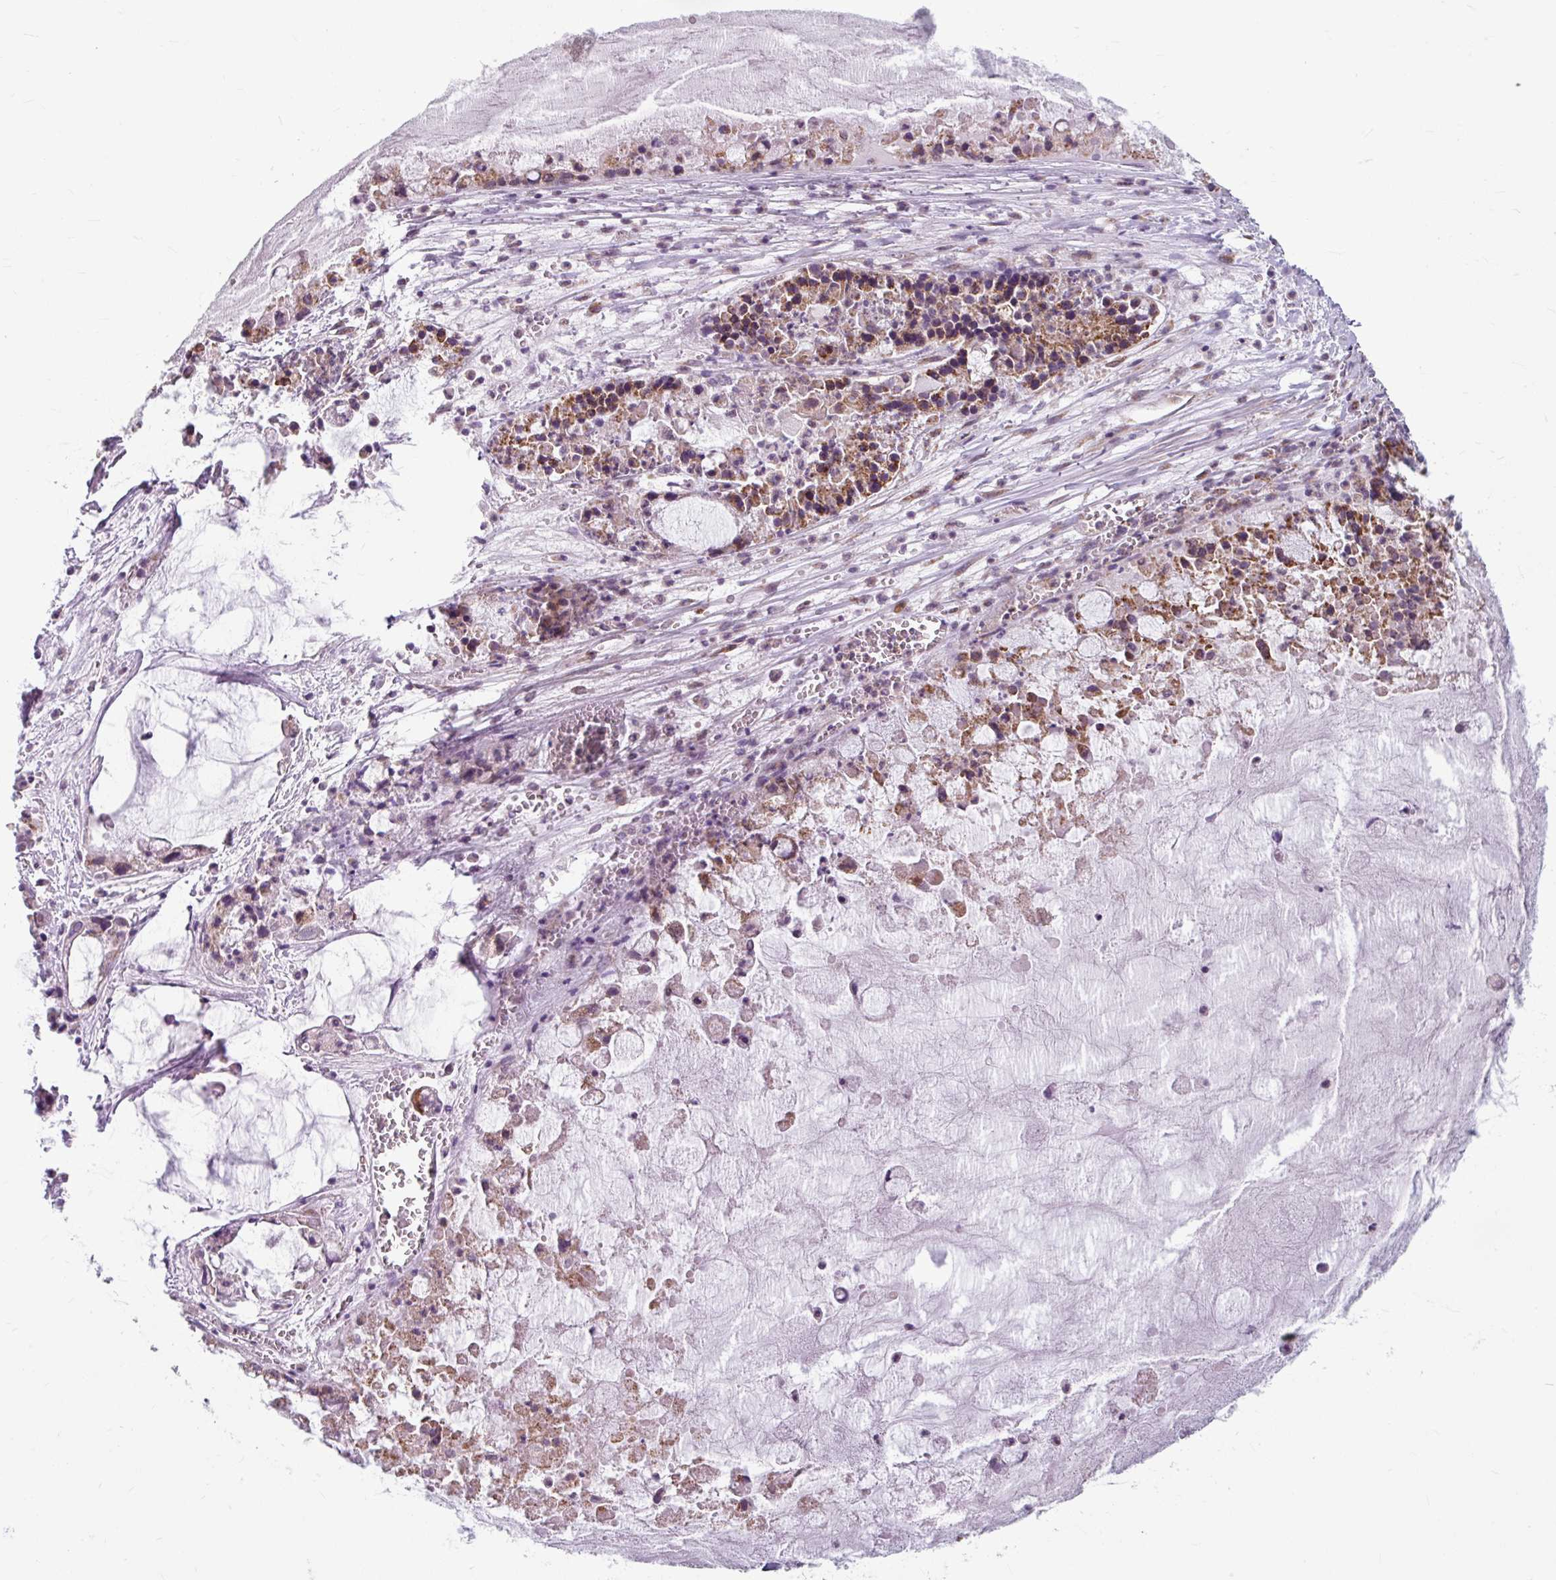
{"staining": {"intensity": "moderate", "quantity": ">75%", "location": "cytoplasmic/membranous"}, "tissue": "ovarian cancer", "cell_type": "Tumor cells", "image_type": "cancer", "snomed": [{"axis": "morphology", "description": "Cystadenocarcinoma, mucinous, NOS"}, {"axis": "topography", "description": "Ovary"}], "caption": "Protein expression analysis of human mucinous cystadenocarcinoma (ovarian) reveals moderate cytoplasmic/membranous expression in approximately >75% of tumor cells.", "gene": "DAAM2", "patient": {"sex": "female", "age": 63}}